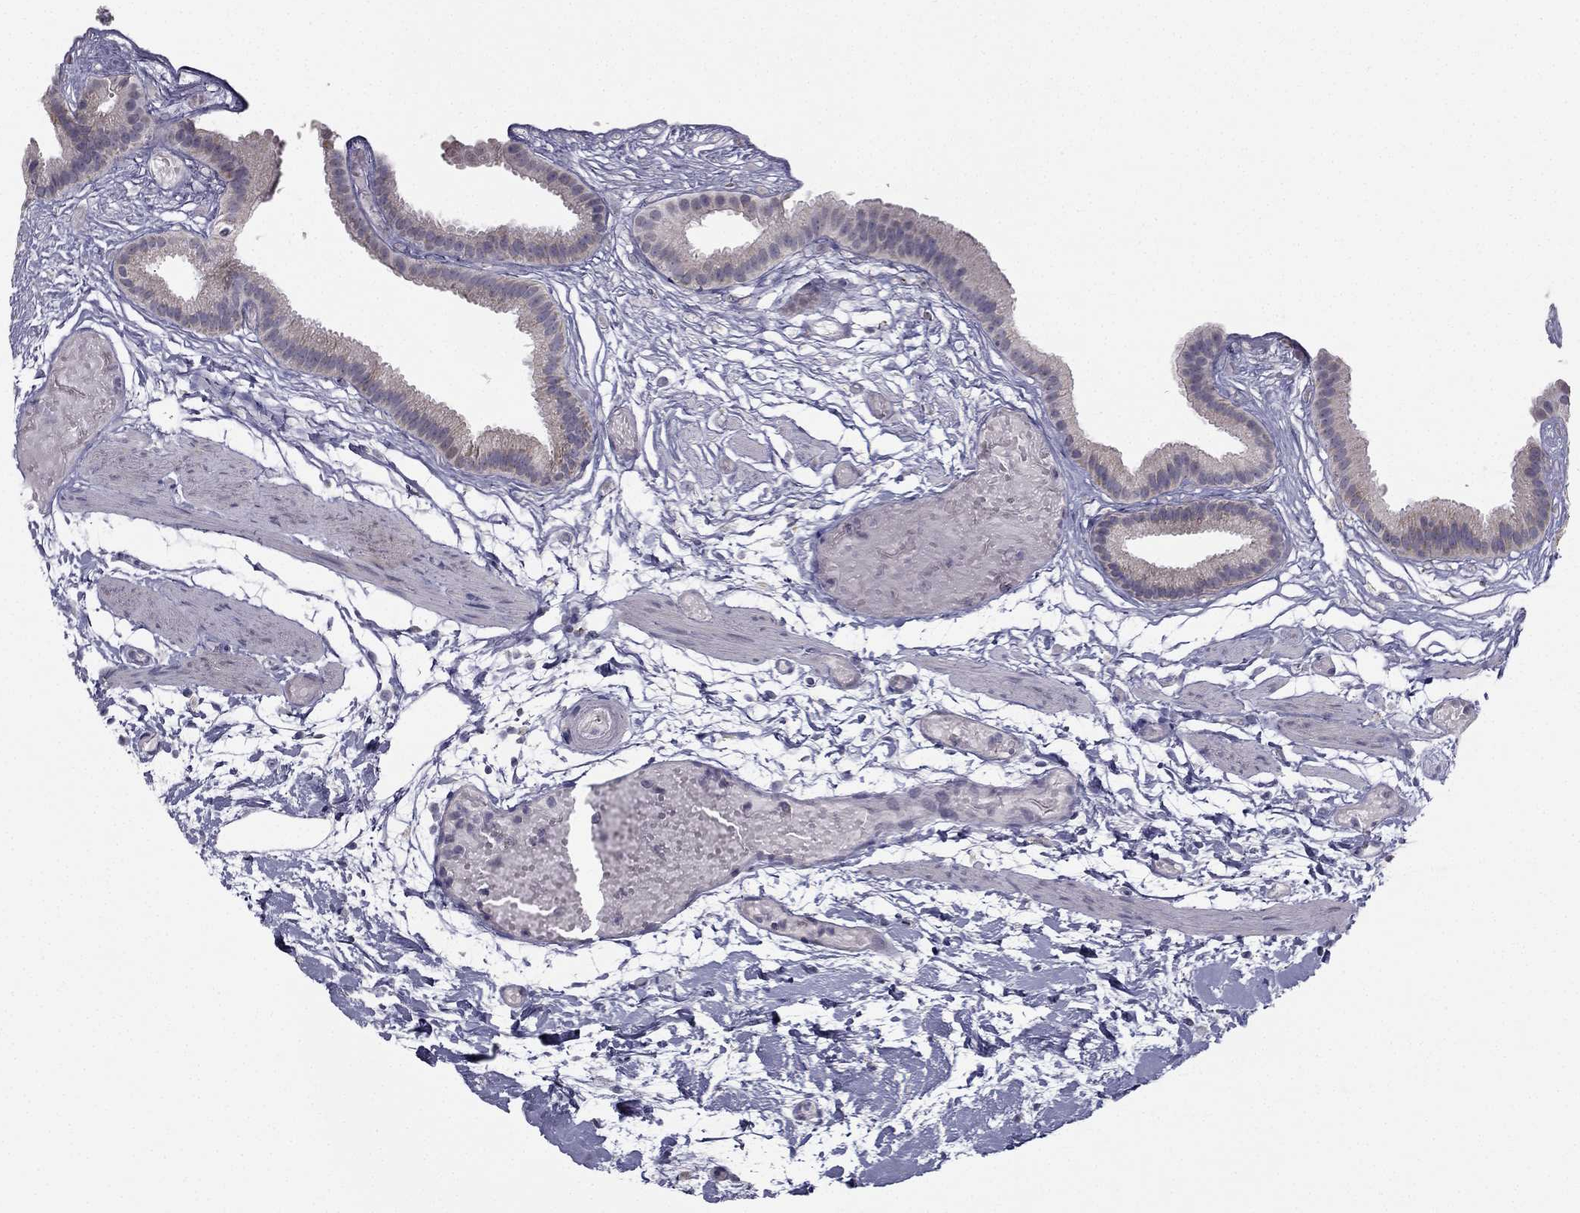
{"staining": {"intensity": "negative", "quantity": "none", "location": "none"}, "tissue": "gallbladder", "cell_type": "Glandular cells", "image_type": "normal", "snomed": [{"axis": "morphology", "description": "Normal tissue, NOS"}, {"axis": "topography", "description": "Gallbladder"}], "caption": "Micrograph shows no significant protein positivity in glandular cells of unremarkable gallbladder.", "gene": "C5orf49", "patient": {"sex": "female", "age": 45}}